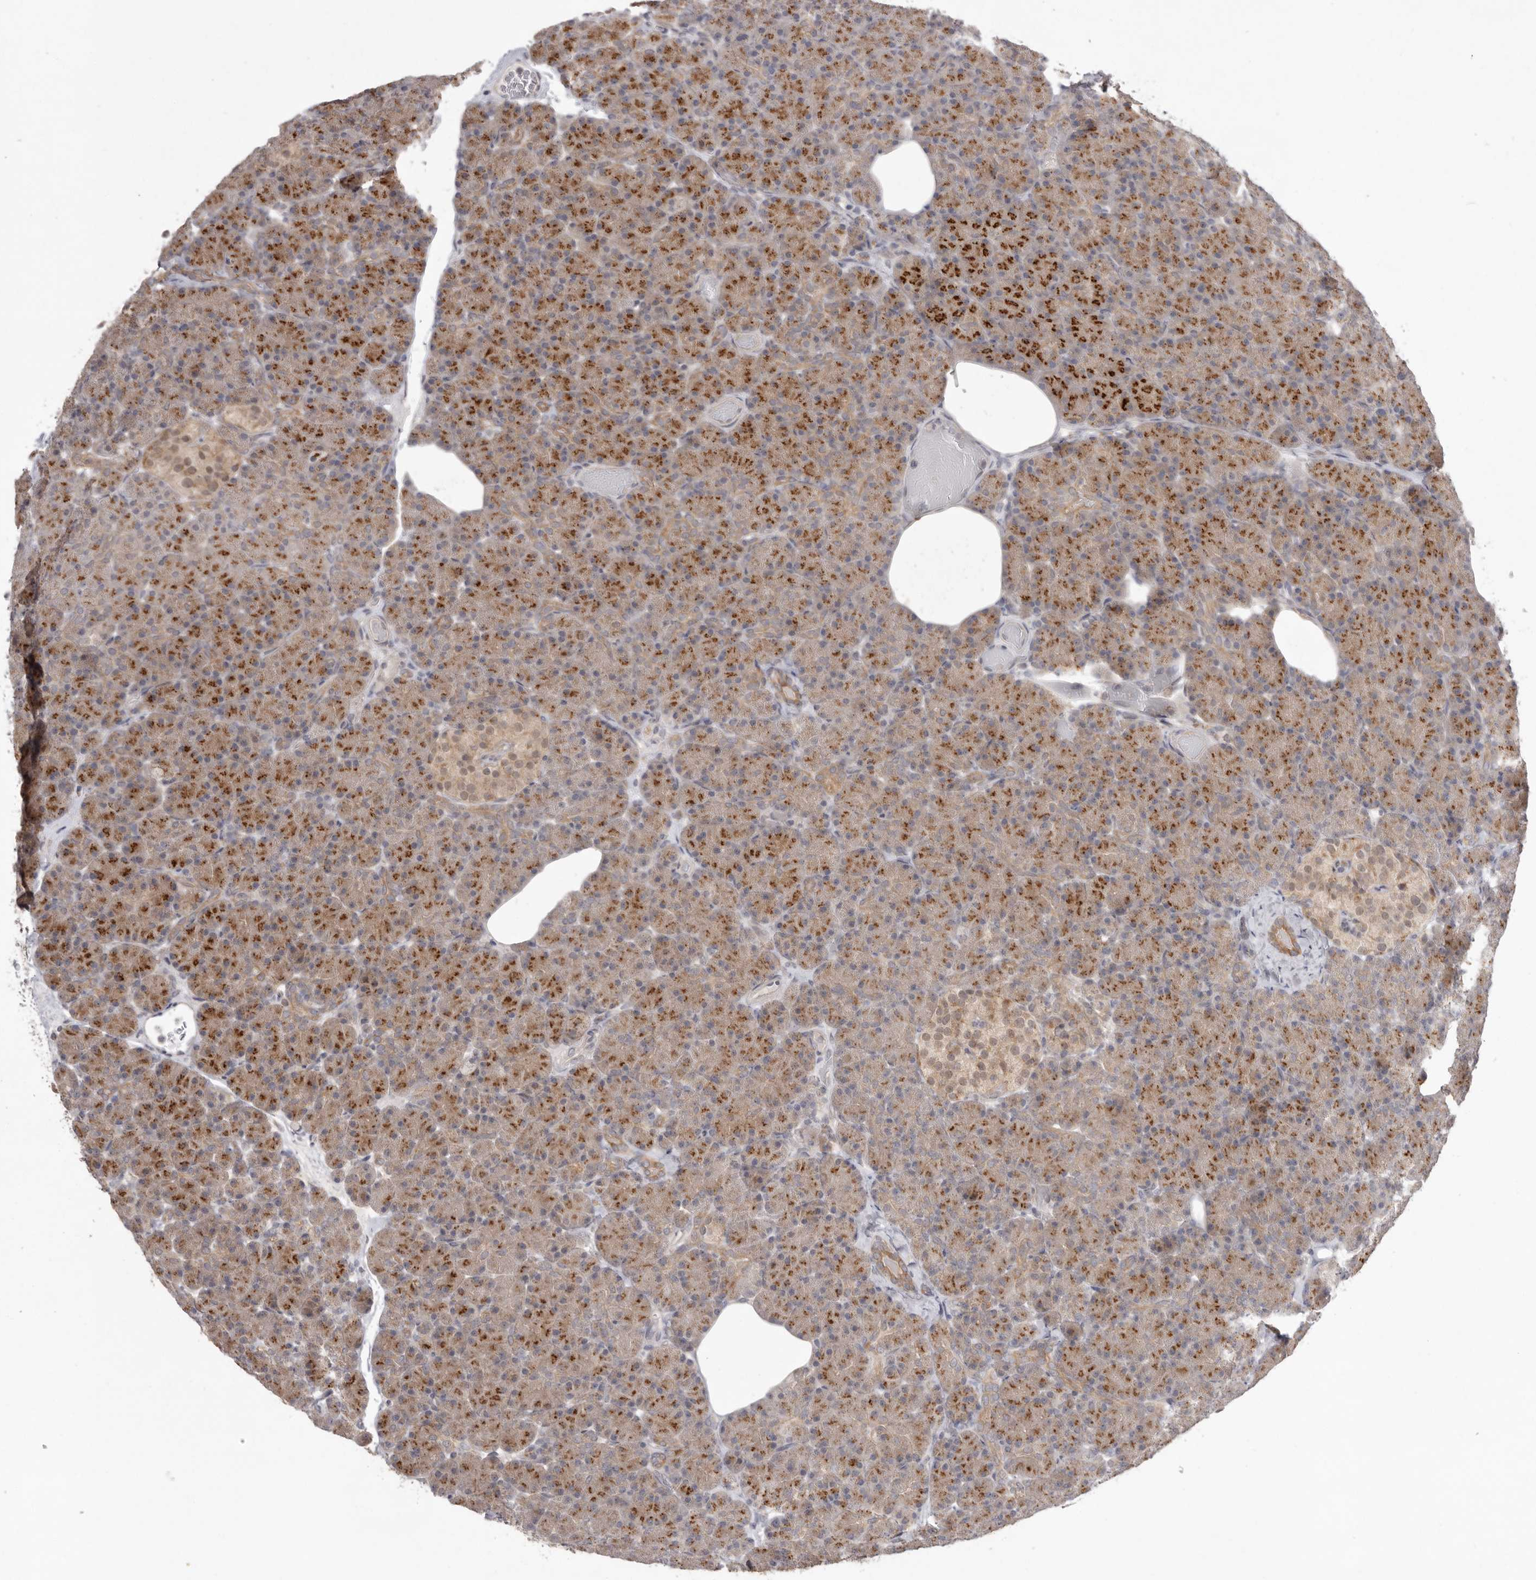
{"staining": {"intensity": "strong", "quantity": "25%-75%", "location": "cytoplasmic/membranous"}, "tissue": "pancreas", "cell_type": "Exocrine glandular cells", "image_type": "normal", "snomed": [{"axis": "morphology", "description": "Normal tissue, NOS"}, {"axis": "topography", "description": "Pancreas"}], "caption": "This is a histology image of immunohistochemistry (IHC) staining of normal pancreas, which shows strong positivity in the cytoplasmic/membranous of exocrine glandular cells.", "gene": "NSUN4", "patient": {"sex": "female", "age": 43}}